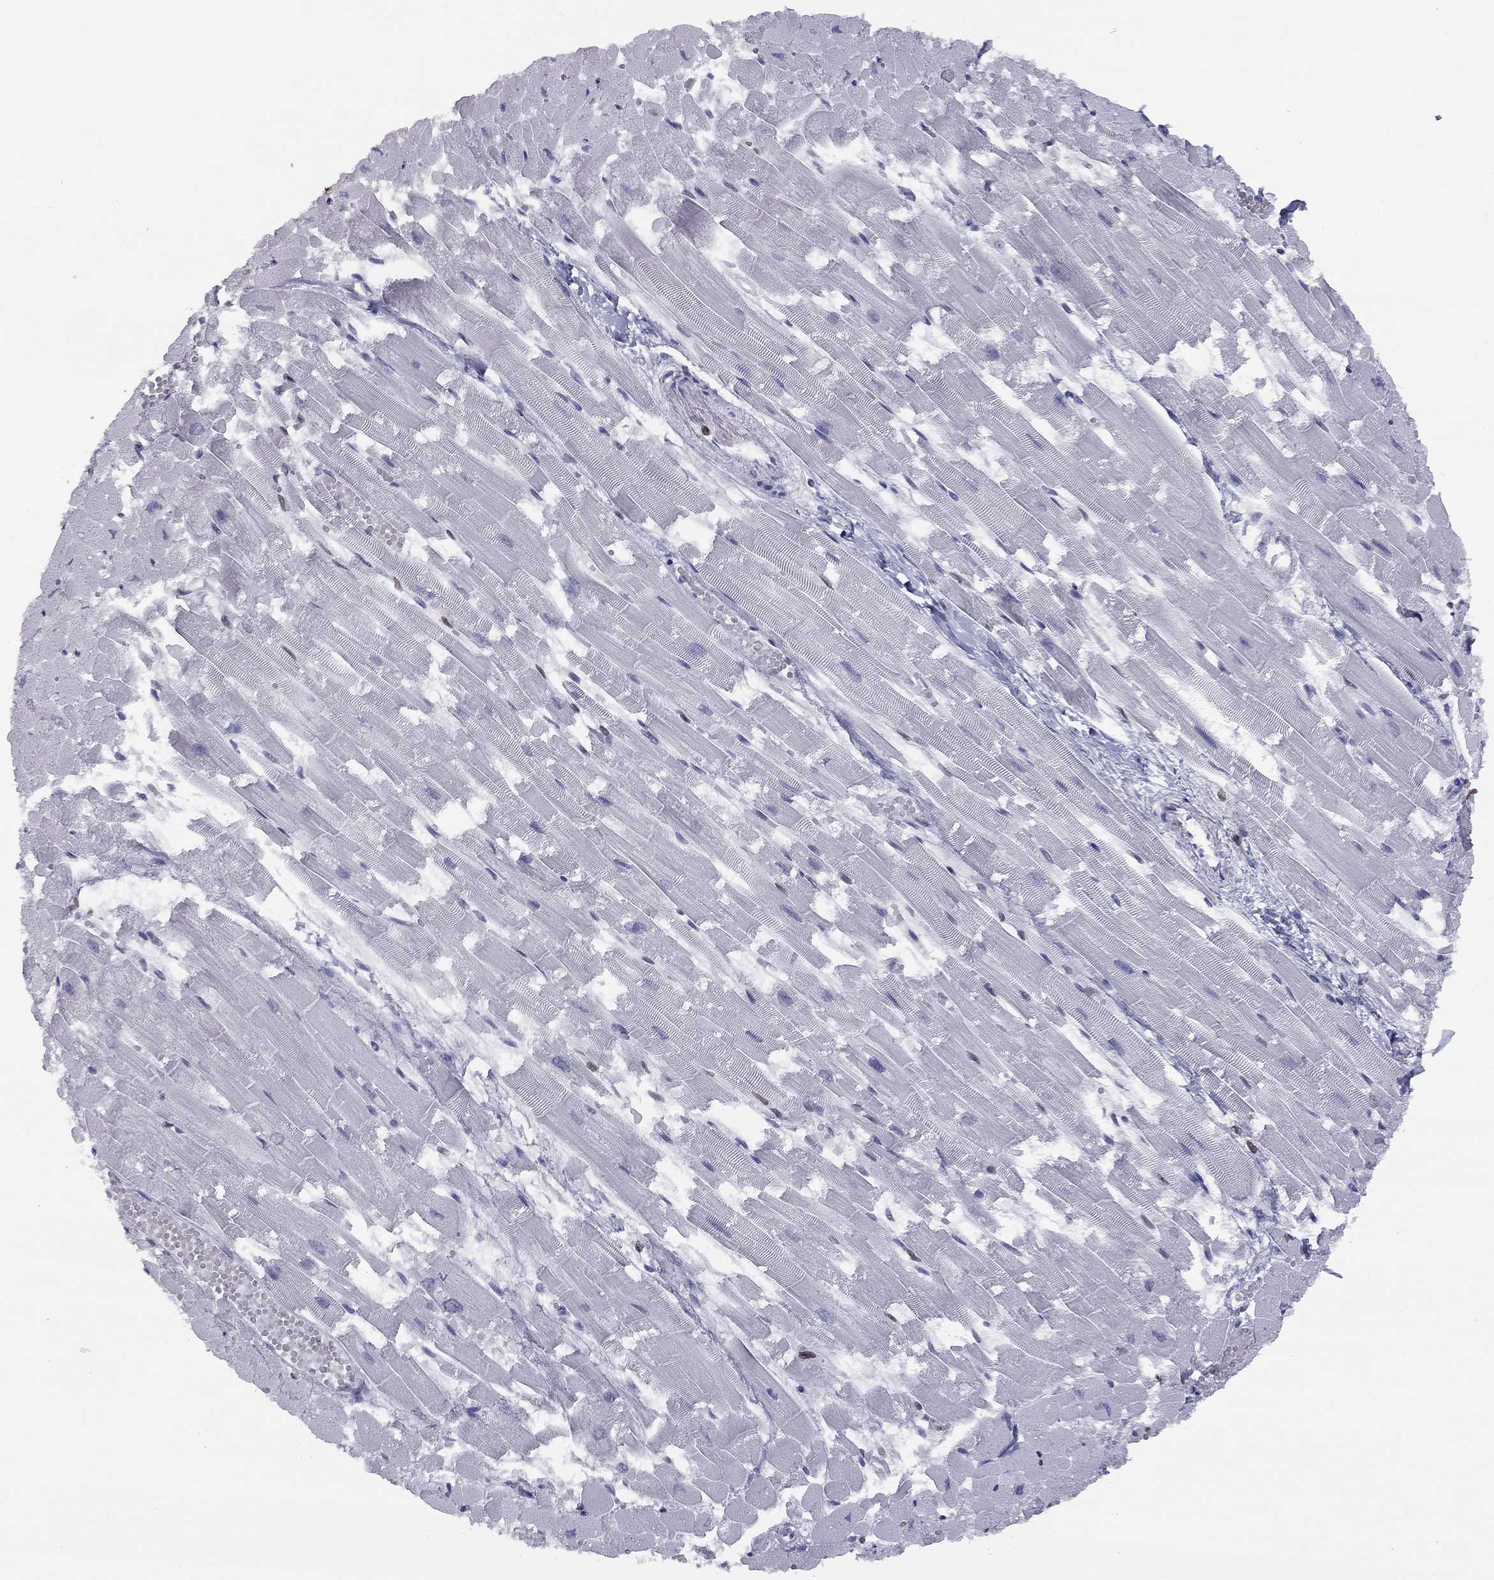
{"staining": {"intensity": "negative", "quantity": "none", "location": "none"}, "tissue": "heart muscle", "cell_type": "Cardiomyocytes", "image_type": "normal", "snomed": [{"axis": "morphology", "description": "Normal tissue, NOS"}, {"axis": "topography", "description": "Heart"}], "caption": "The micrograph shows no significant expression in cardiomyocytes of heart muscle.", "gene": "ESPL1", "patient": {"sex": "female", "age": 52}}